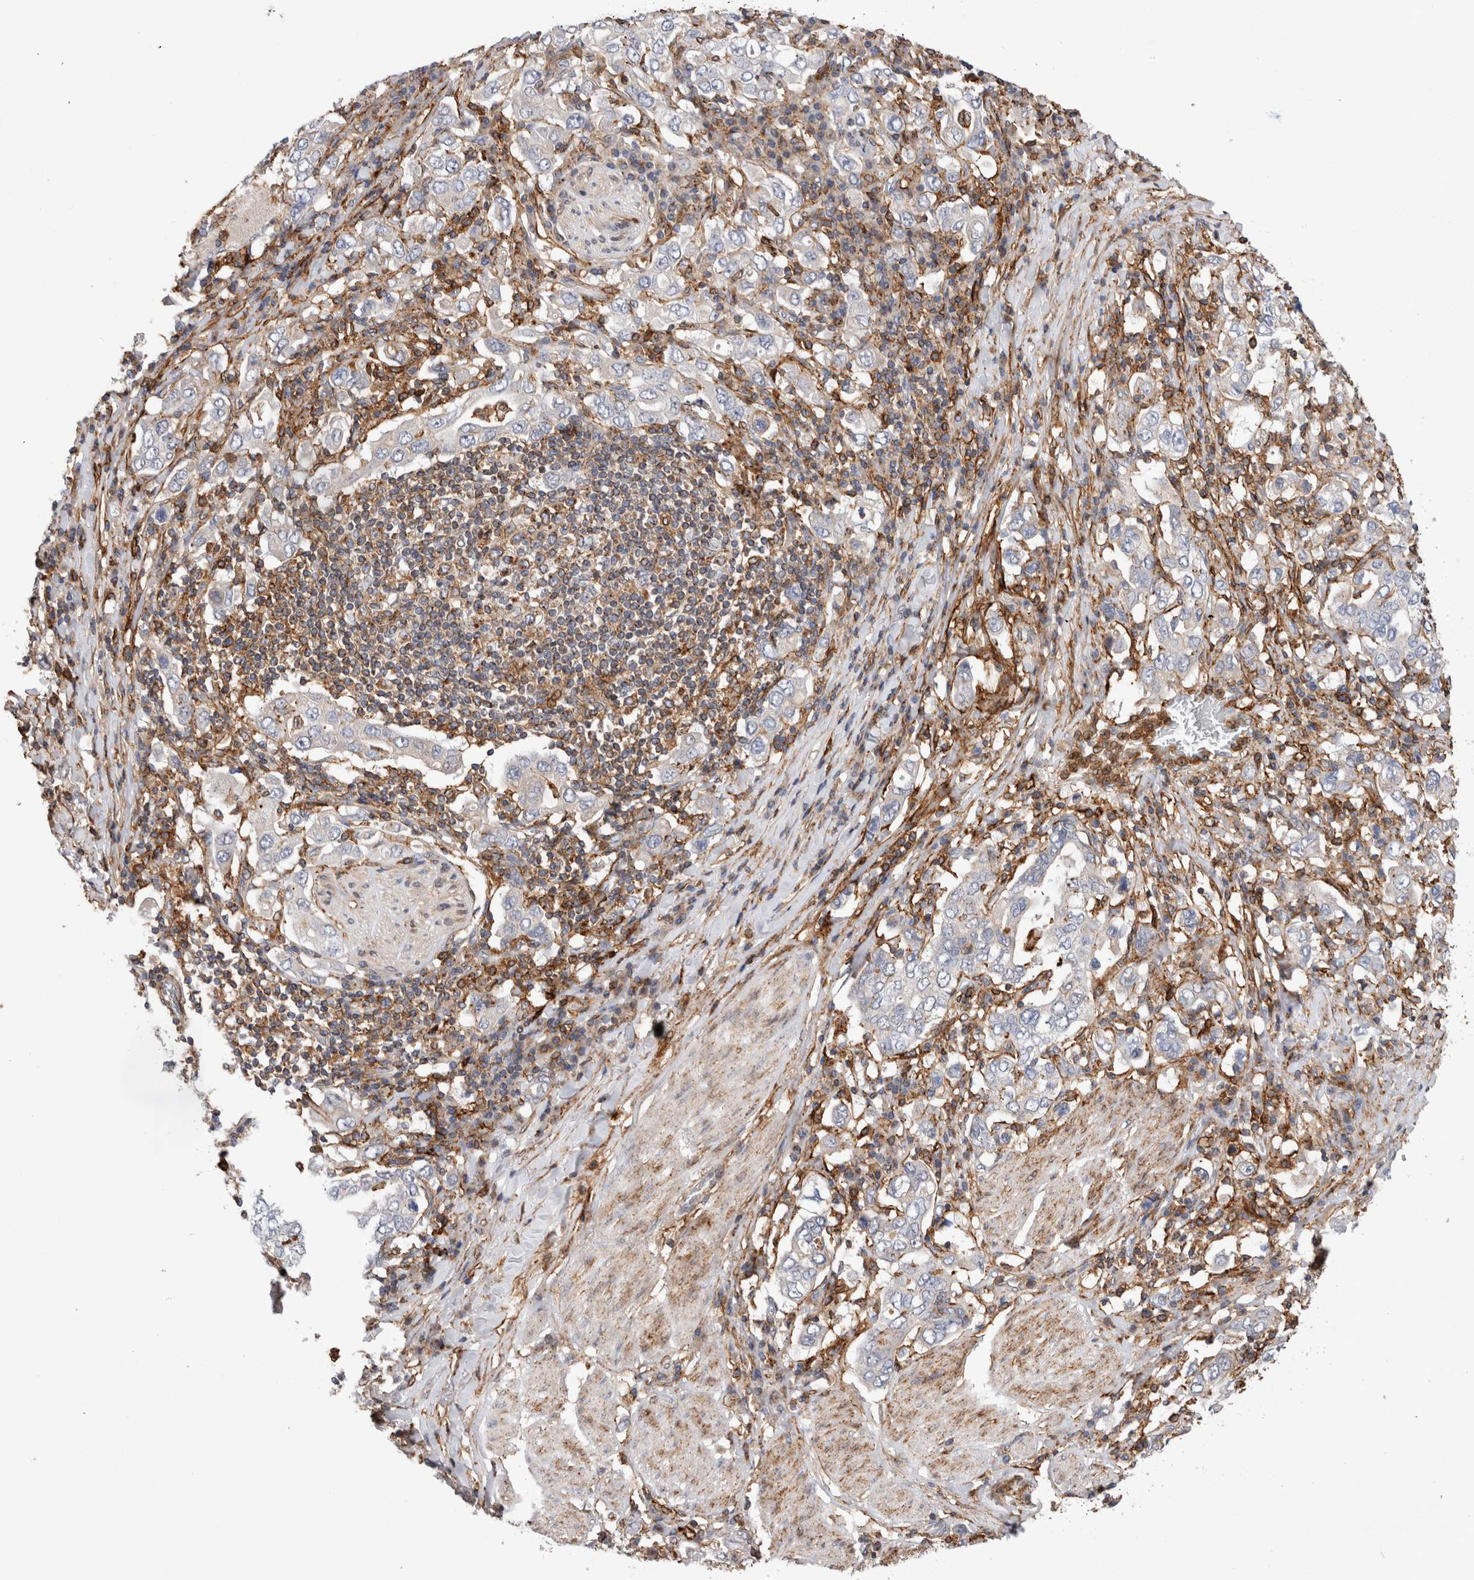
{"staining": {"intensity": "negative", "quantity": "none", "location": "none"}, "tissue": "stomach cancer", "cell_type": "Tumor cells", "image_type": "cancer", "snomed": [{"axis": "morphology", "description": "Adenocarcinoma, NOS"}, {"axis": "topography", "description": "Stomach, upper"}], "caption": "This micrograph is of adenocarcinoma (stomach) stained with immunohistochemistry to label a protein in brown with the nuclei are counter-stained blue. There is no expression in tumor cells.", "gene": "CCDC88B", "patient": {"sex": "male", "age": 62}}